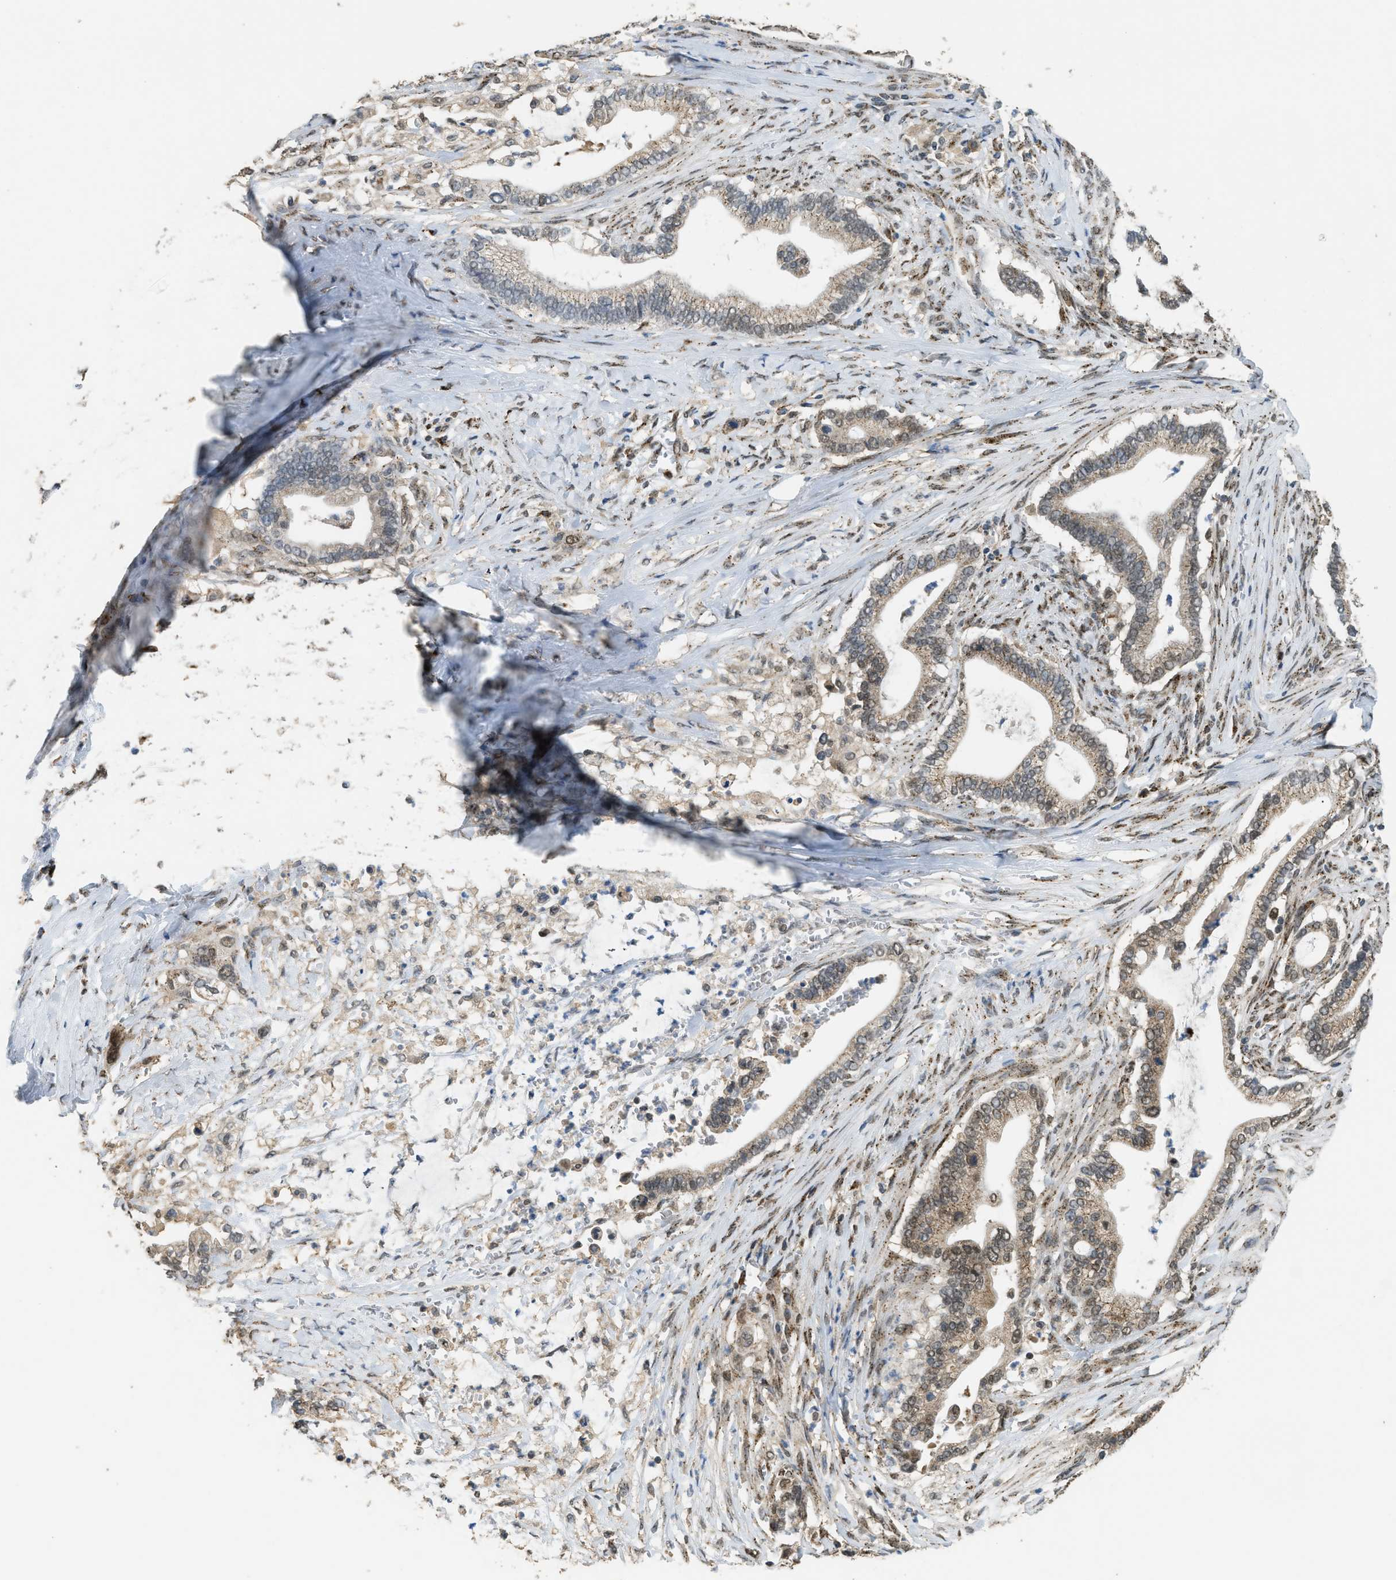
{"staining": {"intensity": "moderate", "quantity": ">75%", "location": "cytoplasmic/membranous"}, "tissue": "pancreatic cancer", "cell_type": "Tumor cells", "image_type": "cancer", "snomed": [{"axis": "morphology", "description": "Adenocarcinoma, NOS"}, {"axis": "topography", "description": "Pancreas"}], "caption": "A brown stain highlights moderate cytoplasmic/membranous expression of a protein in pancreatic cancer tumor cells. (DAB IHC with brightfield microscopy, high magnification).", "gene": "IPO7", "patient": {"sex": "male", "age": 69}}